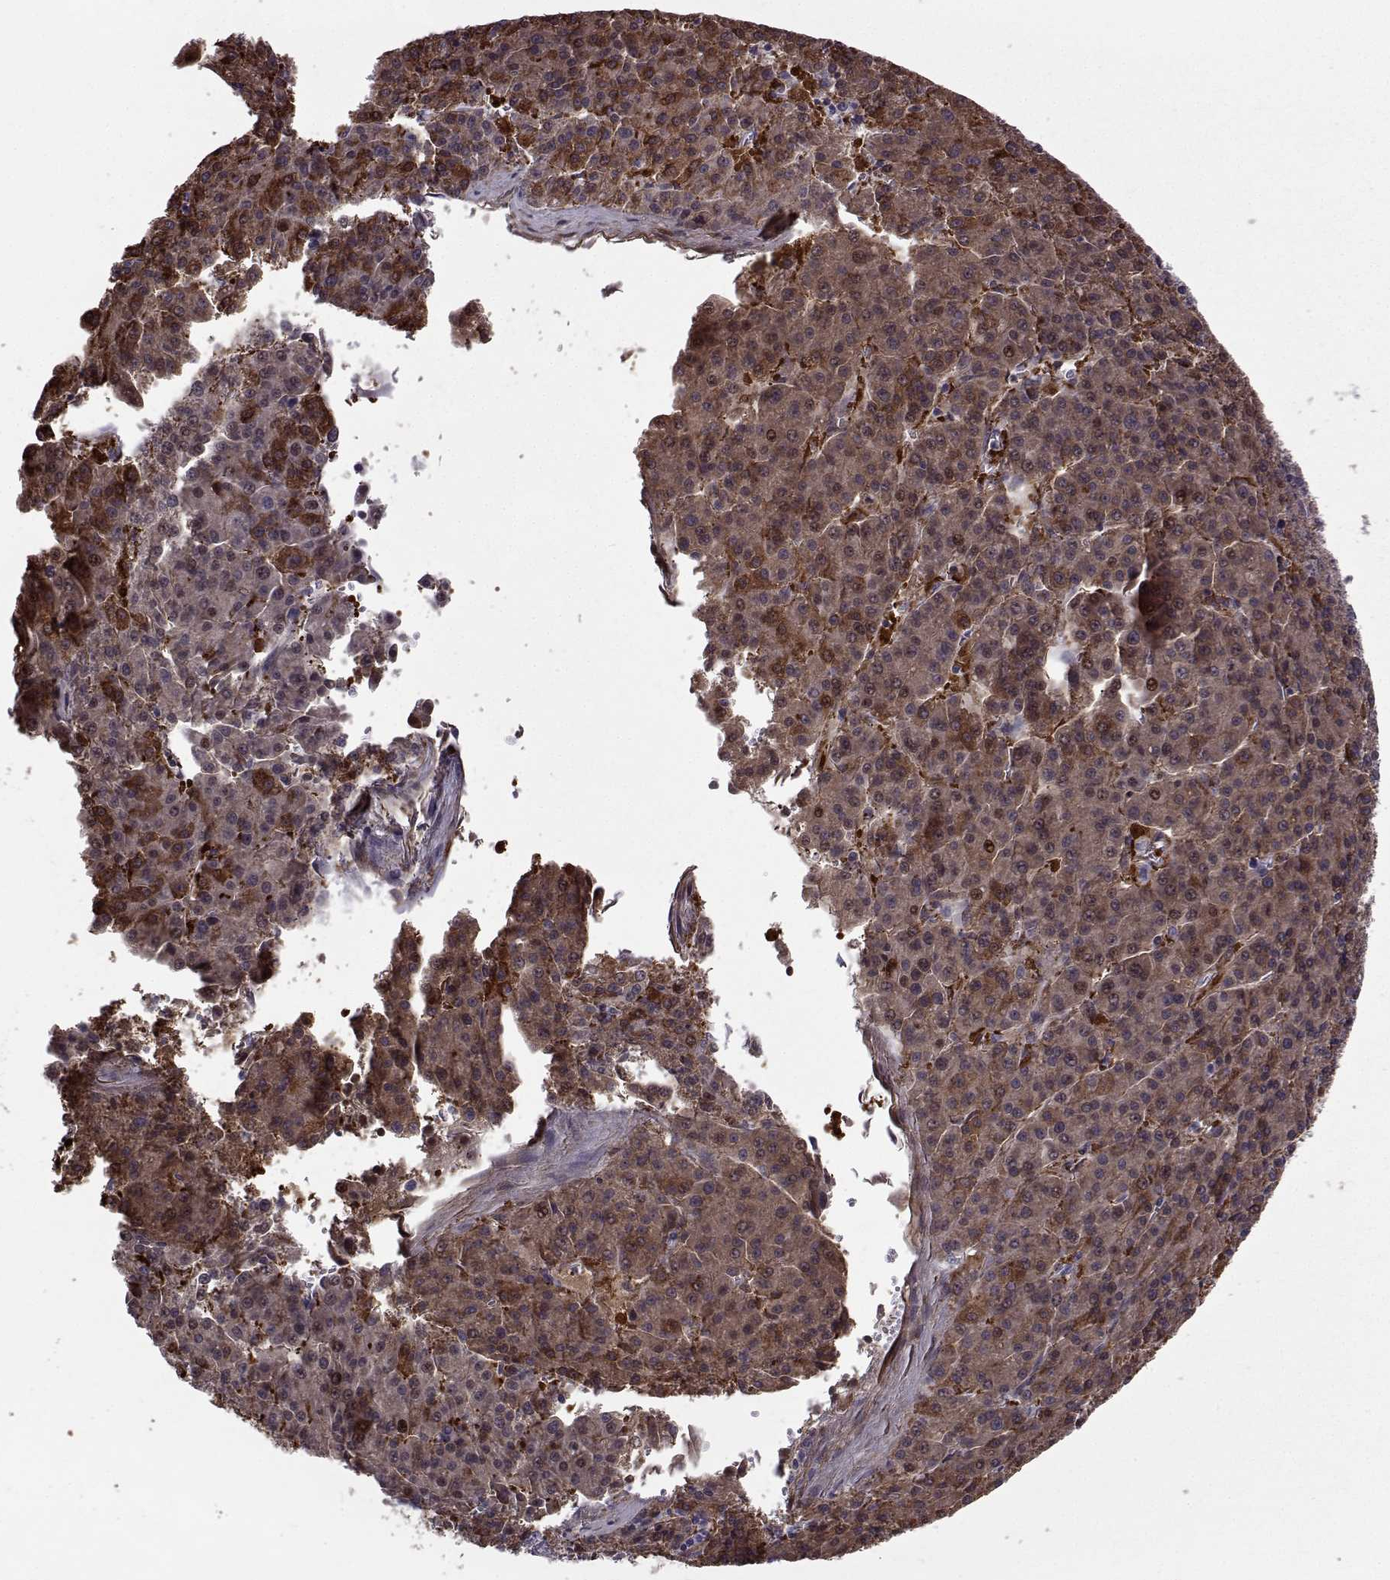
{"staining": {"intensity": "moderate", "quantity": ">75%", "location": "cytoplasmic/membranous"}, "tissue": "liver cancer", "cell_type": "Tumor cells", "image_type": "cancer", "snomed": [{"axis": "morphology", "description": "Carcinoma, Hepatocellular, NOS"}, {"axis": "topography", "description": "Liver"}], "caption": "Liver cancer (hepatocellular carcinoma) stained for a protein (brown) reveals moderate cytoplasmic/membranous positive expression in about >75% of tumor cells.", "gene": "TNFRSF11B", "patient": {"sex": "female", "age": 58}}